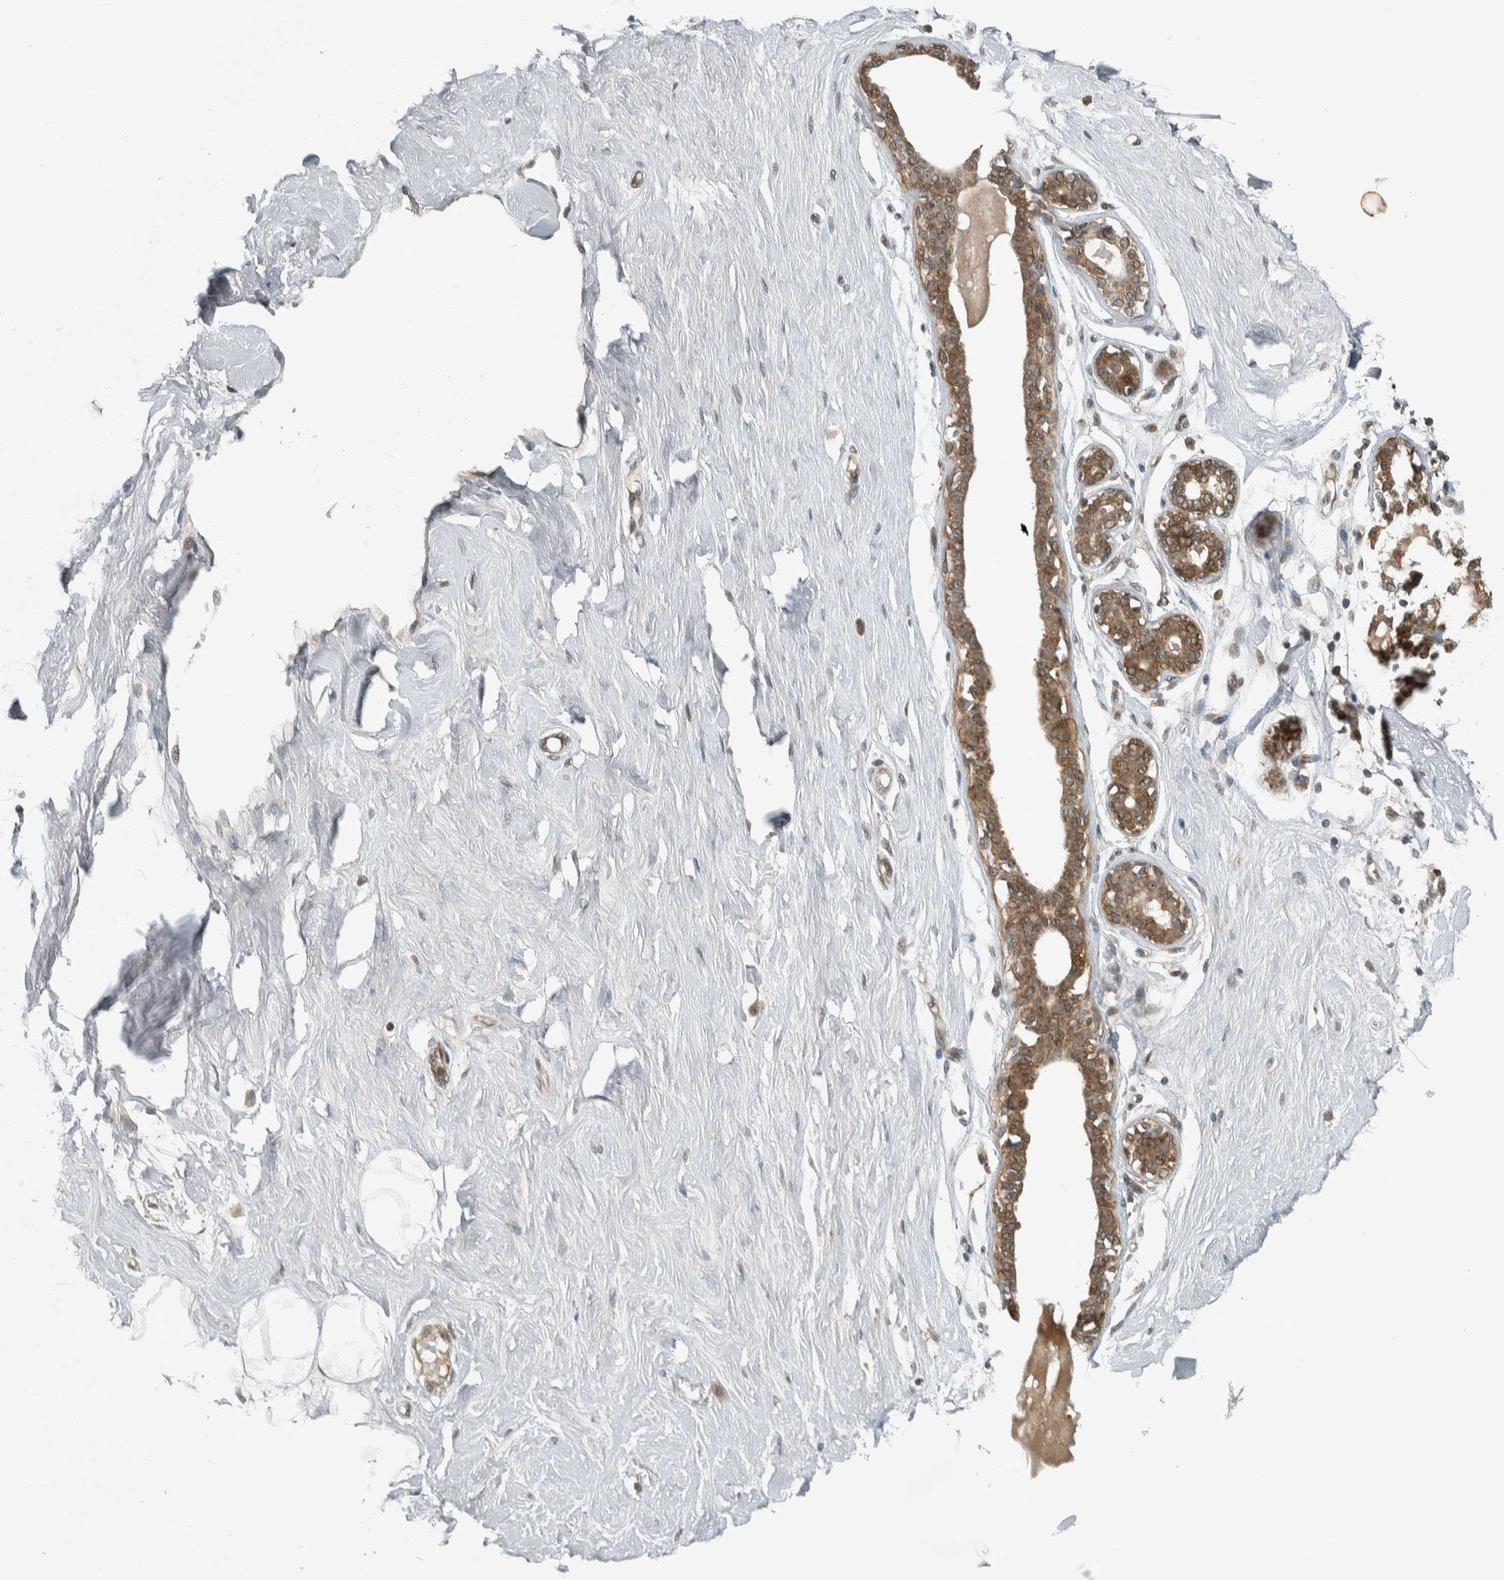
{"staining": {"intensity": "moderate", "quantity": "25%-75%", "location": "cytoplasmic/membranous,nuclear"}, "tissue": "breast", "cell_type": "Adipocytes", "image_type": "normal", "snomed": [{"axis": "morphology", "description": "Normal tissue, NOS"}, {"axis": "topography", "description": "Breast"}], "caption": "Immunohistochemical staining of normal human breast demonstrates medium levels of moderate cytoplasmic/membranous,nuclear expression in approximately 25%-75% of adipocytes. (IHC, brightfield microscopy, high magnification).", "gene": "XPO5", "patient": {"sex": "female", "age": 23}}